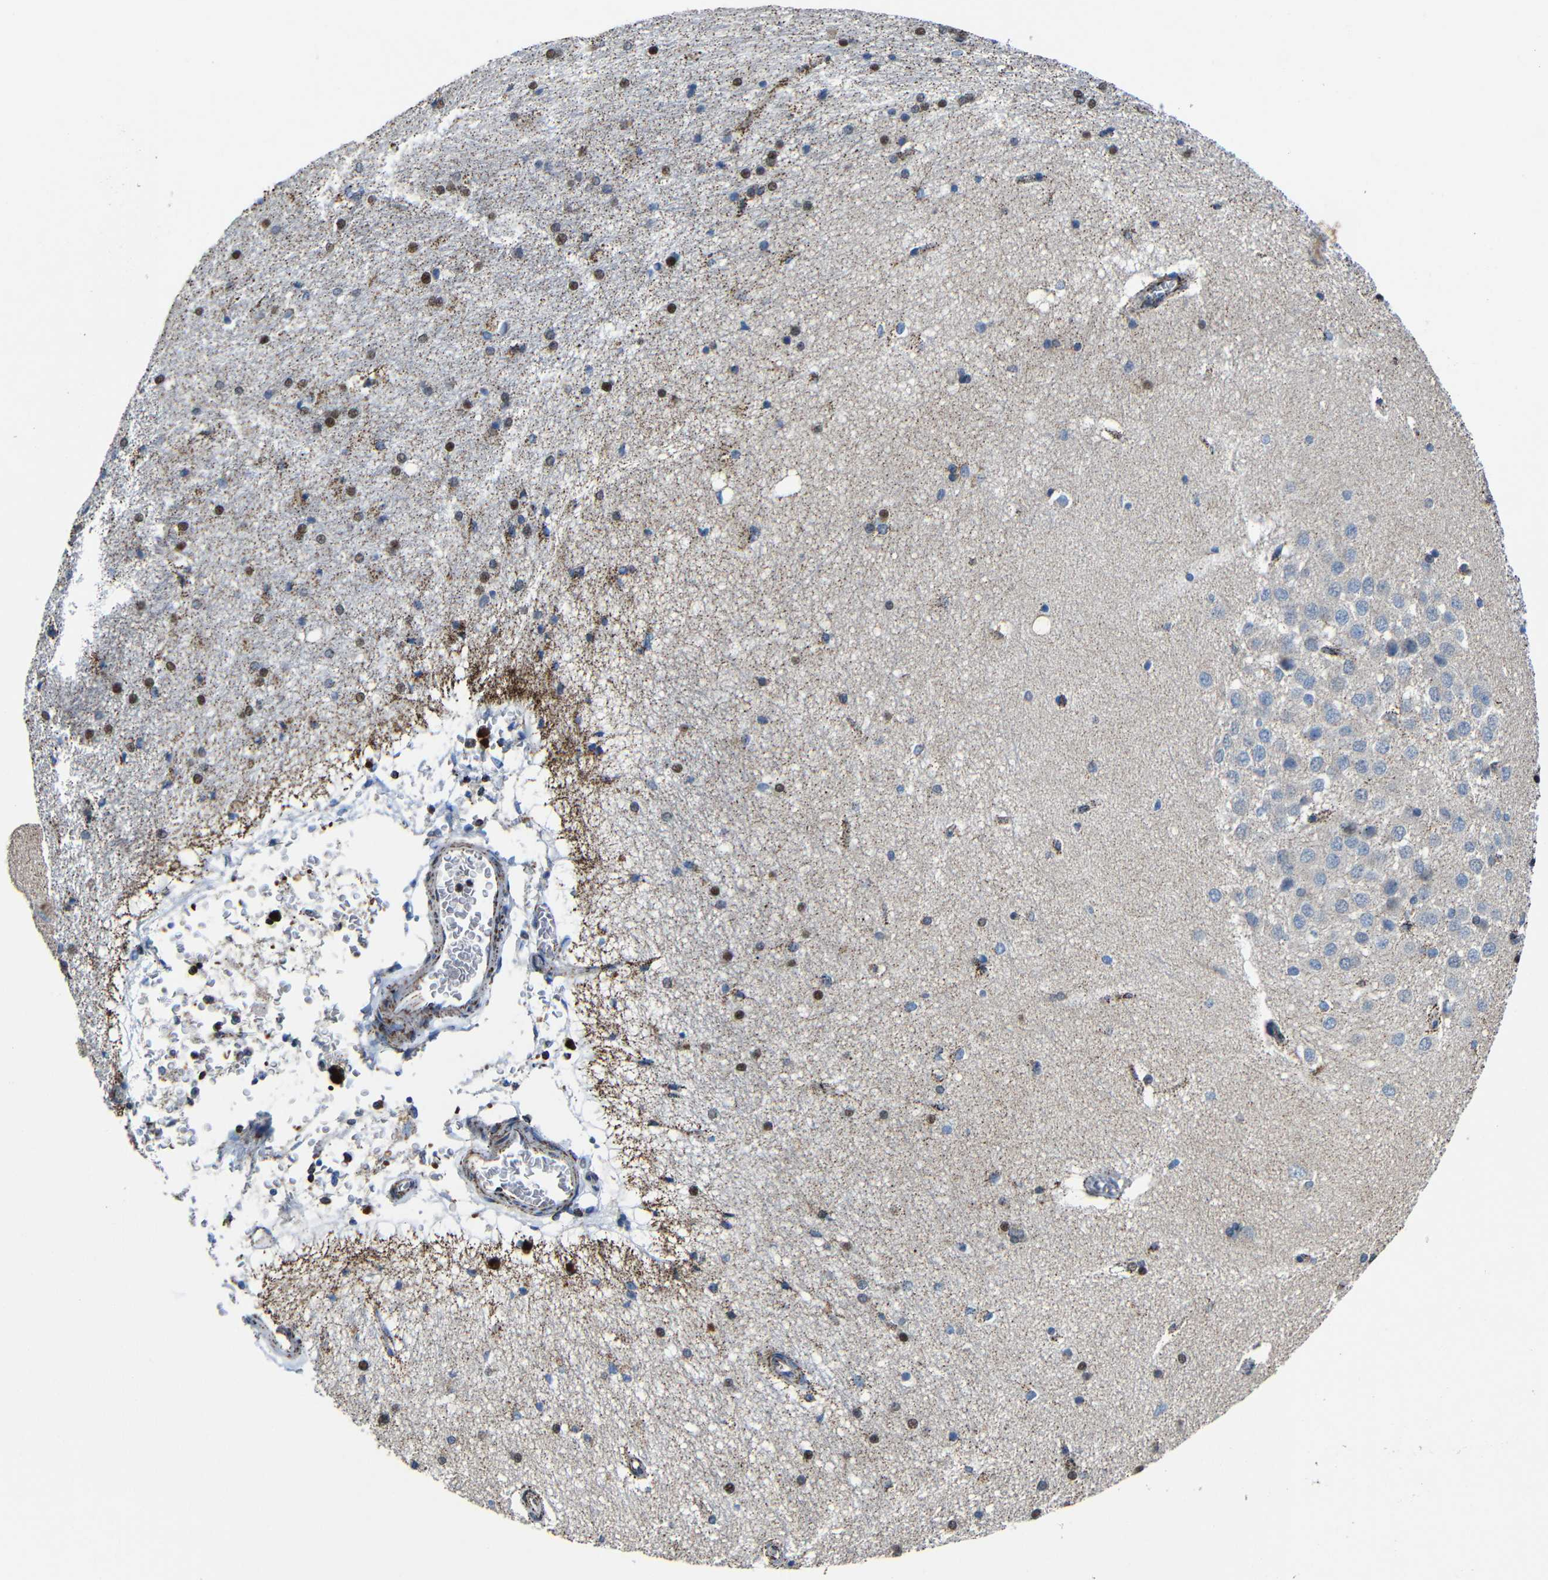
{"staining": {"intensity": "strong", "quantity": "<25%", "location": "nuclear"}, "tissue": "hippocampus", "cell_type": "Glial cells", "image_type": "normal", "snomed": [{"axis": "morphology", "description": "Normal tissue, NOS"}, {"axis": "topography", "description": "Hippocampus"}], "caption": "Strong nuclear protein staining is appreciated in approximately <25% of glial cells in hippocampus. The protein of interest is shown in brown color, while the nuclei are stained blue.", "gene": "CA5B", "patient": {"sex": "female", "age": 19}}